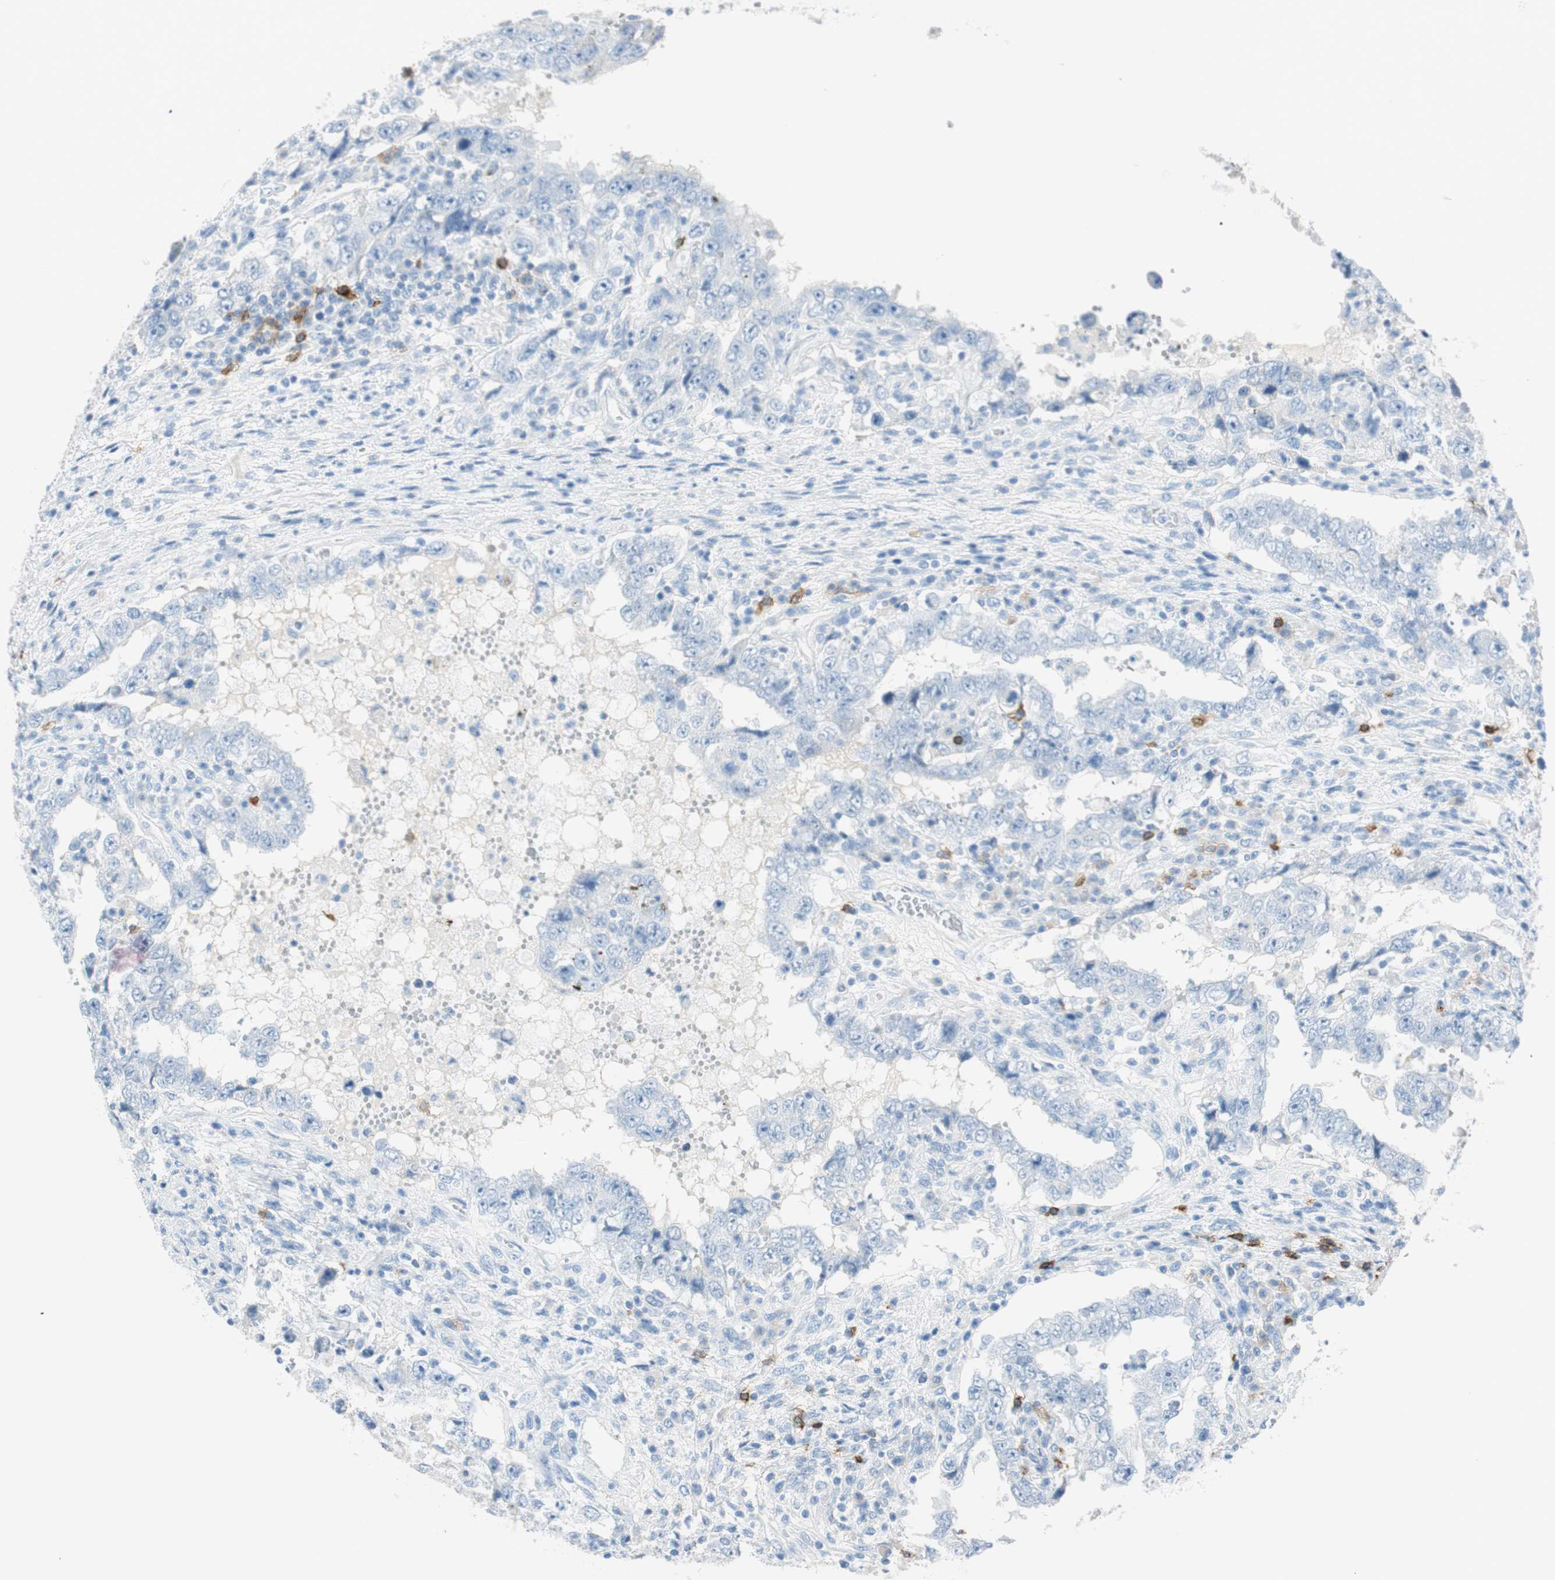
{"staining": {"intensity": "negative", "quantity": "none", "location": "none"}, "tissue": "testis cancer", "cell_type": "Tumor cells", "image_type": "cancer", "snomed": [{"axis": "morphology", "description": "Carcinoma, Embryonal, NOS"}, {"axis": "topography", "description": "Testis"}], "caption": "DAB immunohistochemical staining of testis cancer (embryonal carcinoma) demonstrates no significant expression in tumor cells. The staining was performed using DAB to visualize the protein expression in brown, while the nuclei were stained in blue with hematoxylin (Magnification: 20x).", "gene": "TNFRSF13C", "patient": {"sex": "male", "age": 26}}